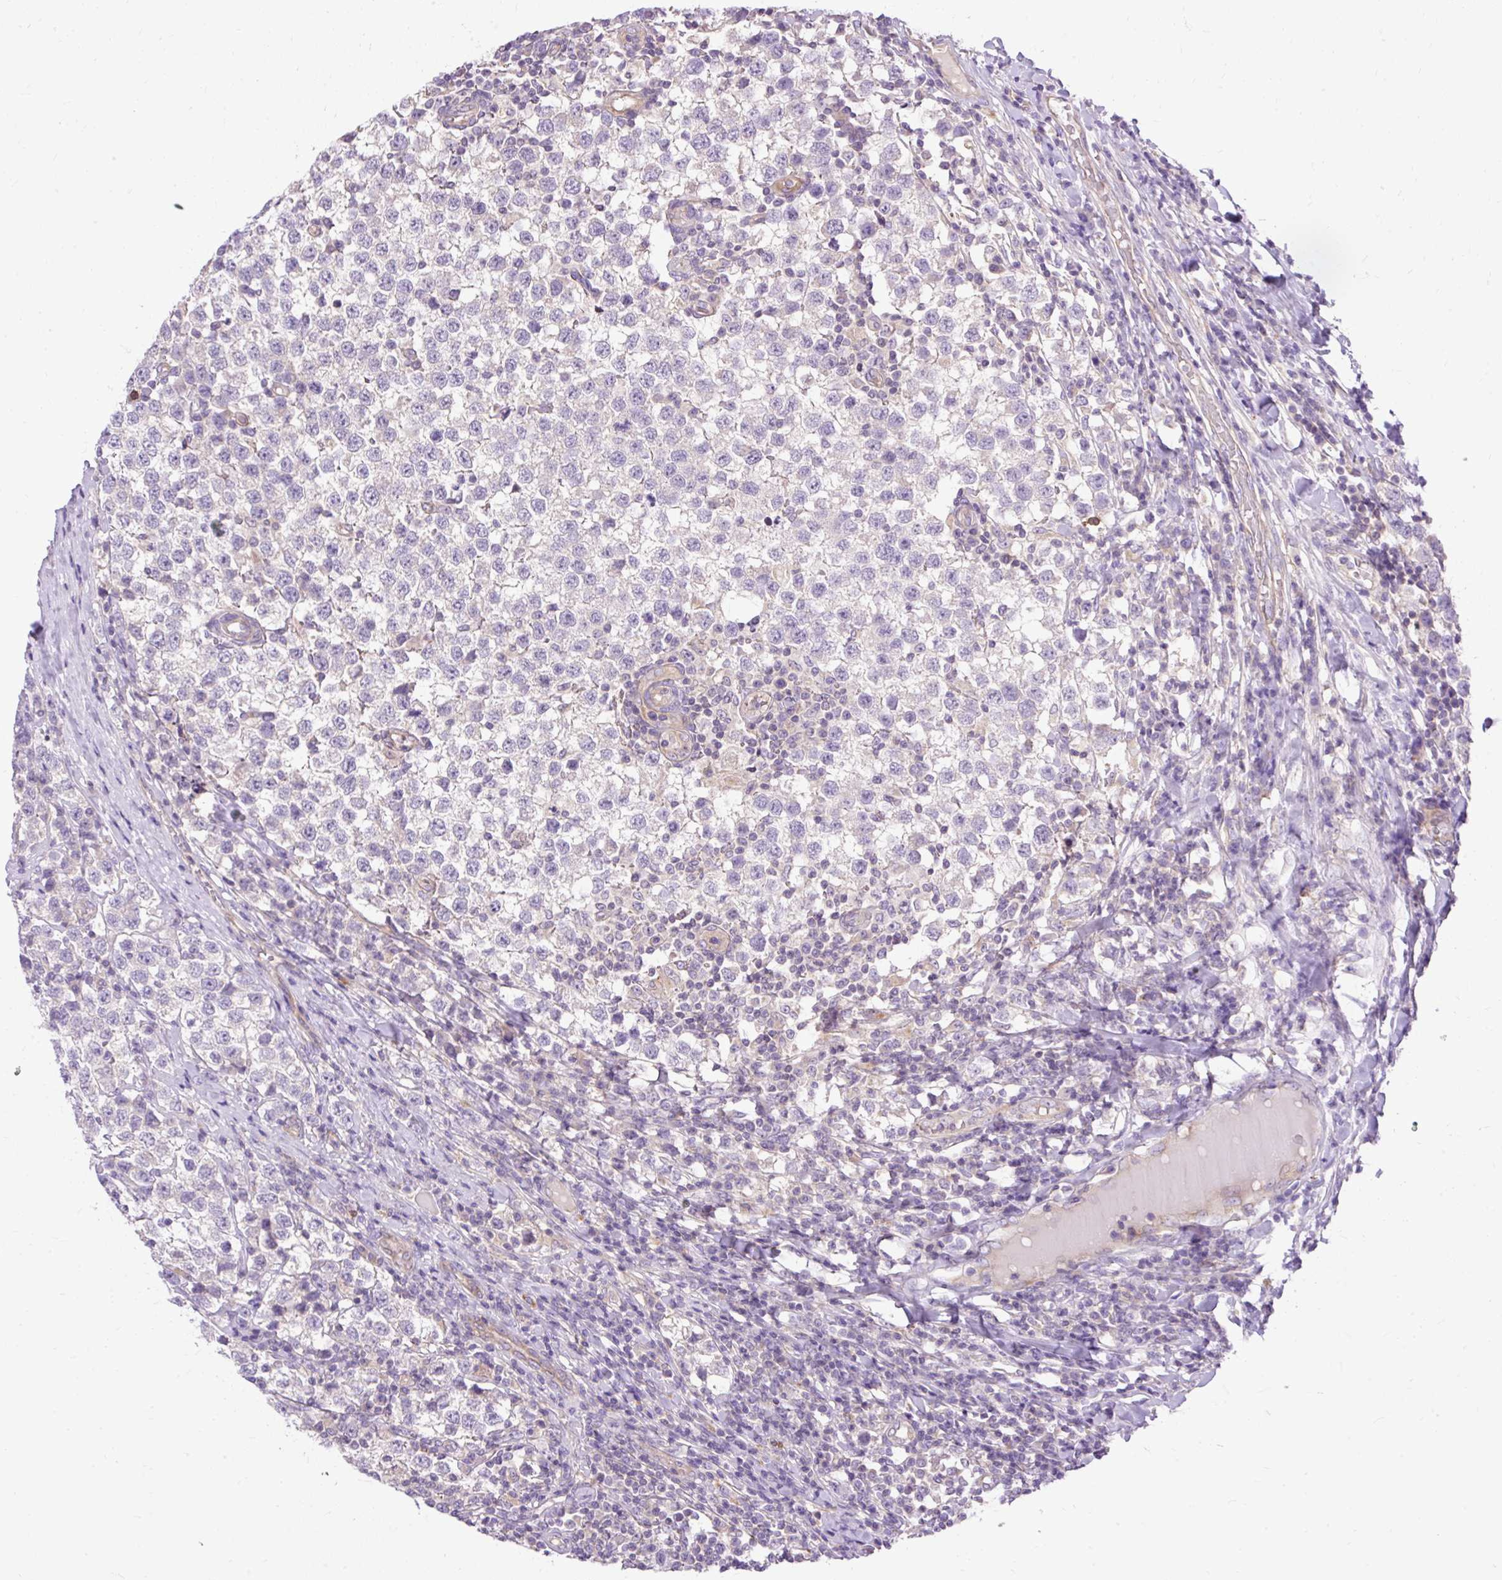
{"staining": {"intensity": "negative", "quantity": "none", "location": "none"}, "tissue": "testis cancer", "cell_type": "Tumor cells", "image_type": "cancer", "snomed": [{"axis": "morphology", "description": "Seminoma, NOS"}, {"axis": "topography", "description": "Testis"}], "caption": "Tumor cells are negative for brown protein staining in seminoma (testis).", "gene": "HEXB", "patient": {"sex": "male", "age": 34}}